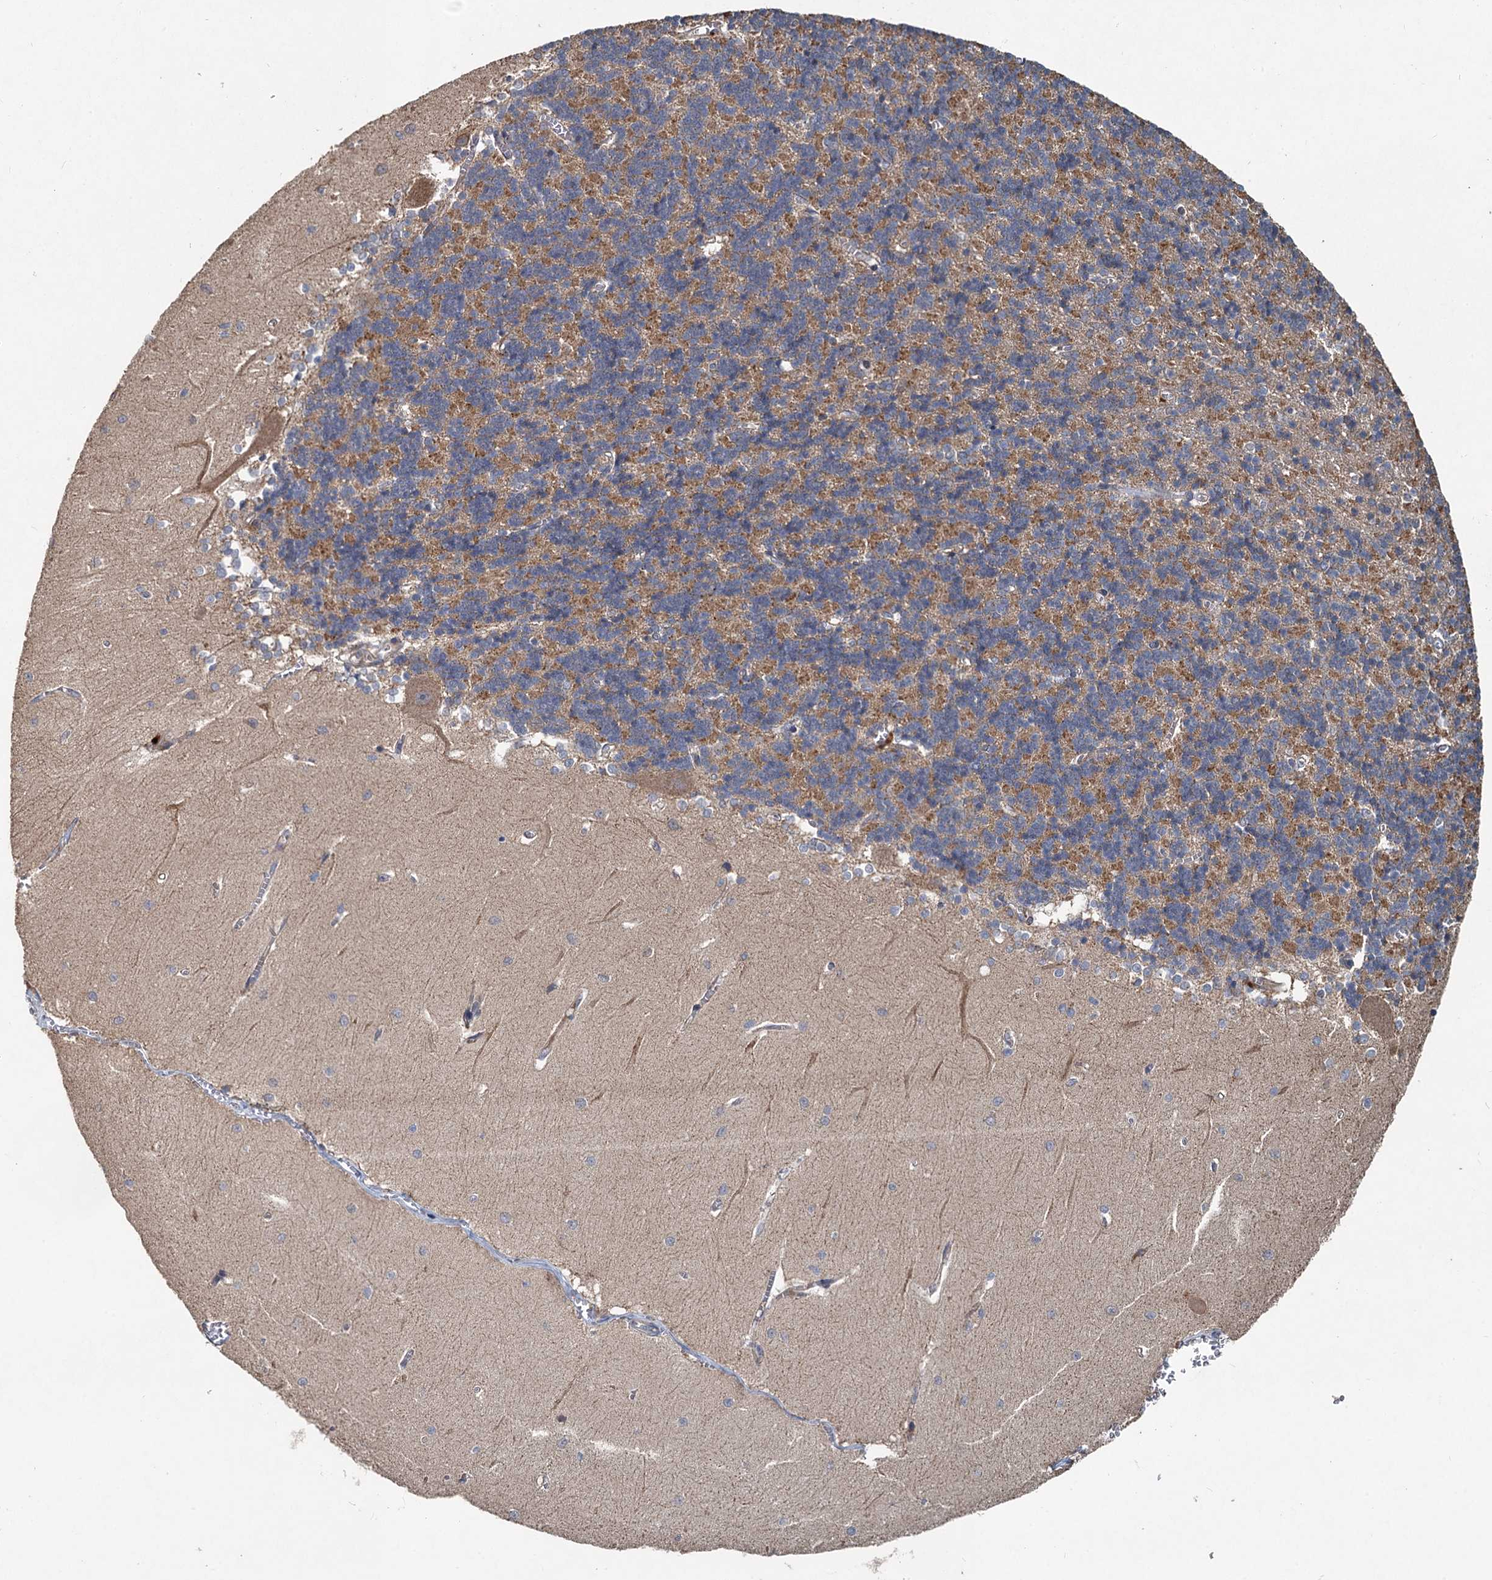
{"staining": {"intensity": "moderate", "quantity": "<25%", "location": "cytoplasmic/membranous"}, "tissue": "cerebellum", "cell_type": "Cells in granular layer", "image_type": "normal", "snomed": [{"axis": "morphology", "description": "Normal tissue, NOS"}, {"axis": "topography", "description": "Cerebellum"}], "caption": "About <25% of cells in granular layer in normal cerebellum show moderate cytoplasmic/membranous protein expression as visualized by brown immunohistochemical staining.", "gene": "OTUB1", "patient": {"sex": "male", "age": 37}}